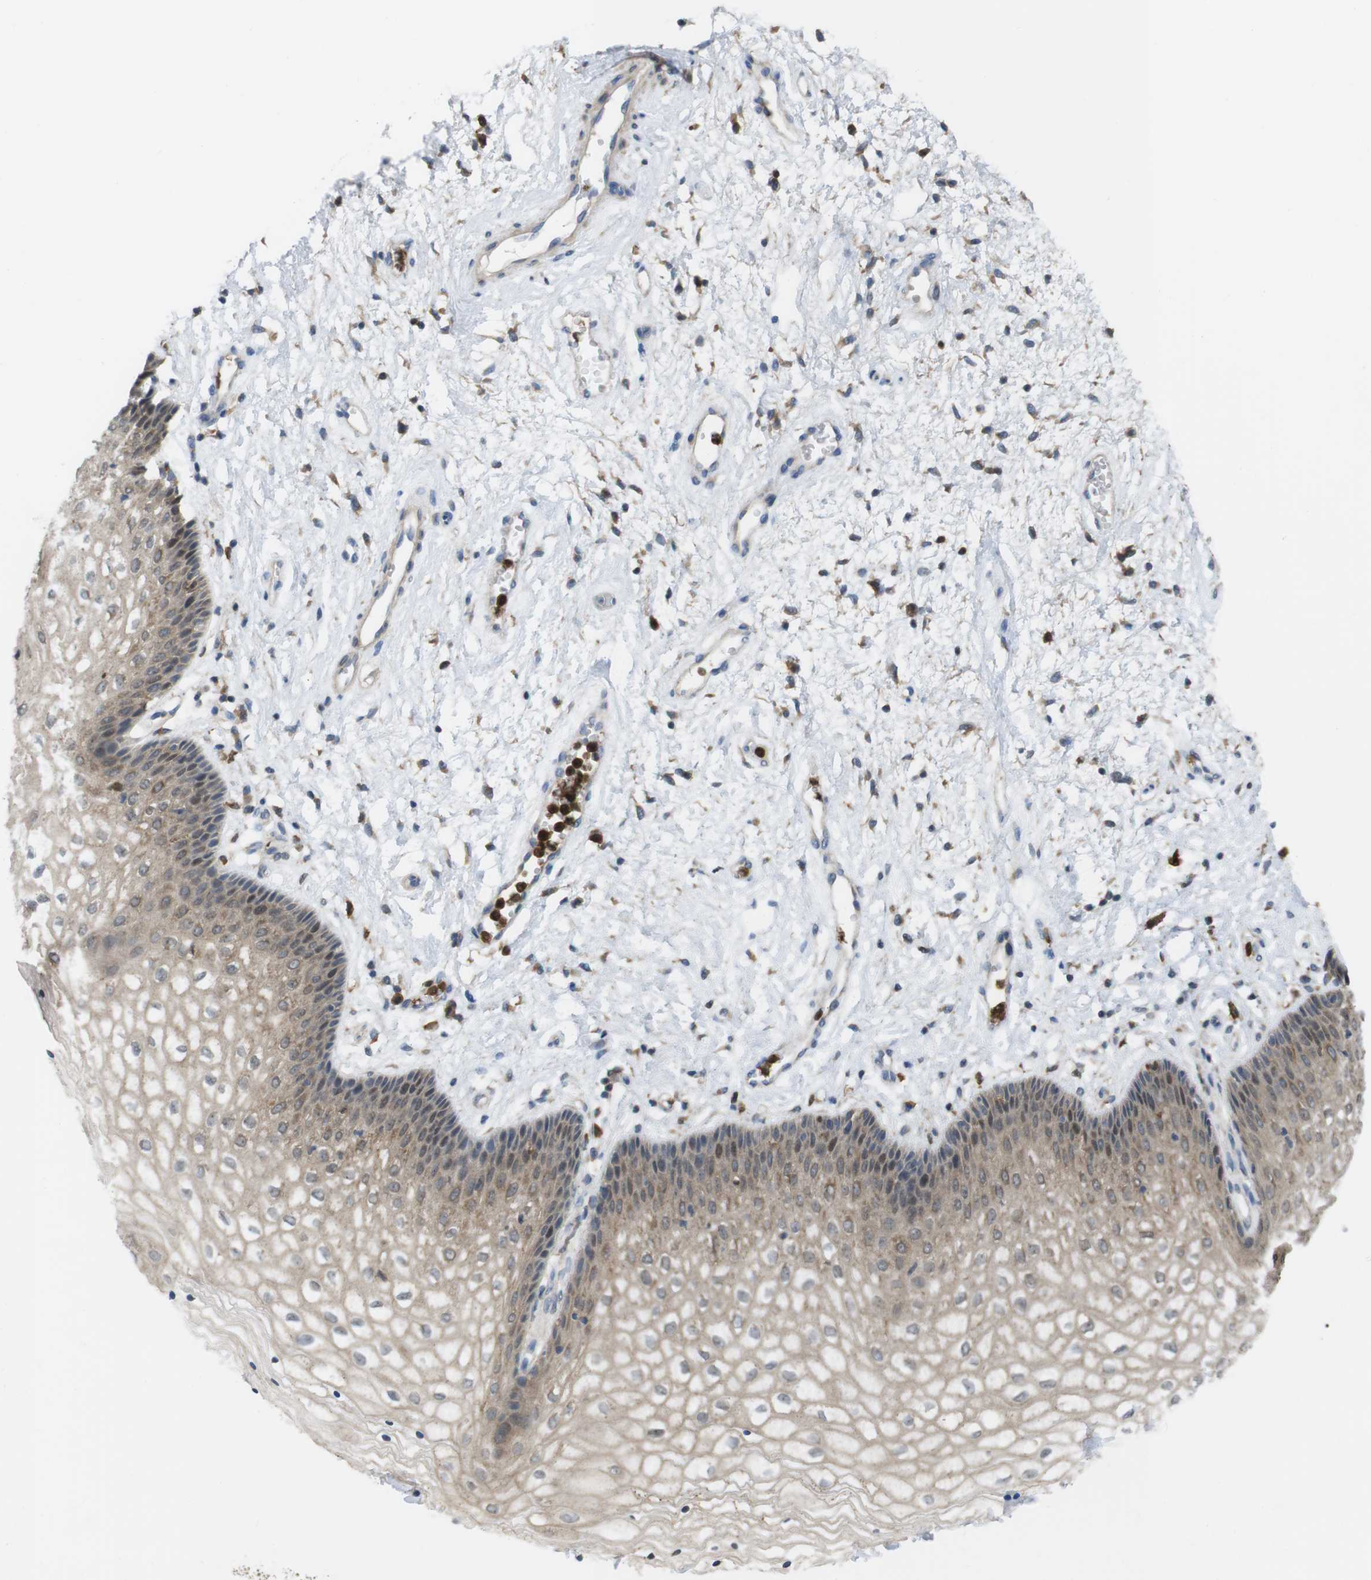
{"staining": {"intensity": "weak", "quantity": ">75%", "location": "cytoplasmic/membranous"}, "tissue": "vagina", "cell_type": "Squamous epithelial cells", "image_type": "normal", "snomed": [{"axis": "morphology", "description": "Normal tissue, NOS"}, {"axis": "topography", "description": "Vagina"}], "caption": "The micrograph shows immunohistochemical staining of benign vagina. There is weak cytoplasmic/membranous expression is appreciated in approximately >75% of squamous epithelial cells.", "gene": "PRKCD", "patient": {"sex": "female", "age": 34}}